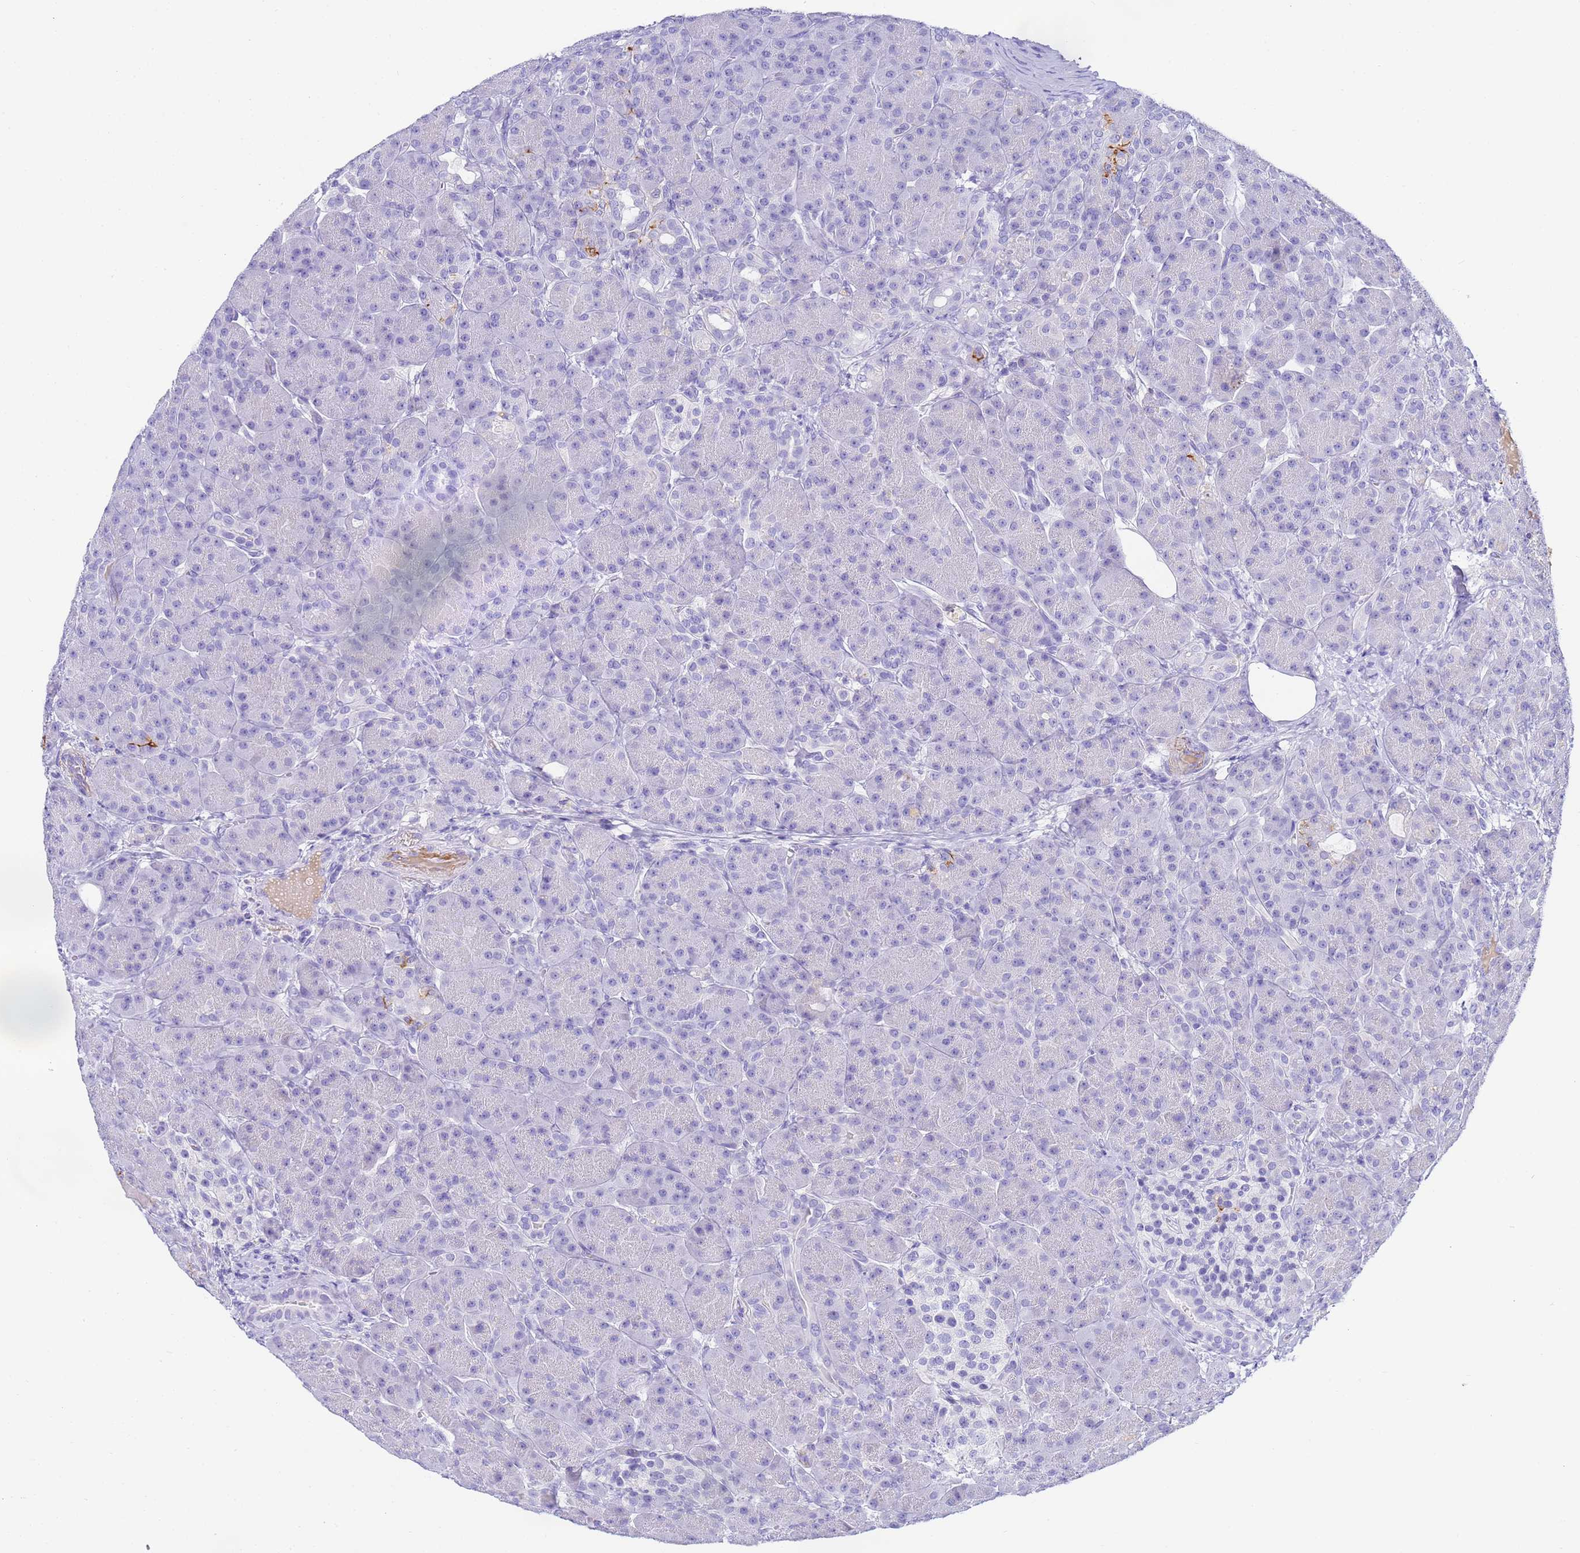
{"staining": {"intensity": "negative", "quantity": "none", "location": "none"}, "tissue": "pancreas", "cell_type": "Exocrine glandular cells", "image_type": "normal", "snomed": [{"axis": "morphology", "description": "Normal tissue, NOS"}, {"axis": "topography", "description": "Pancreas"}], "caption": "Human pancreas stained for a protein using immunohistochemistry (IHC) displays no positivity in exocrine glandular cells.", "gene": "CFHR1", "patient": {"sex": "male", "age": 63}}